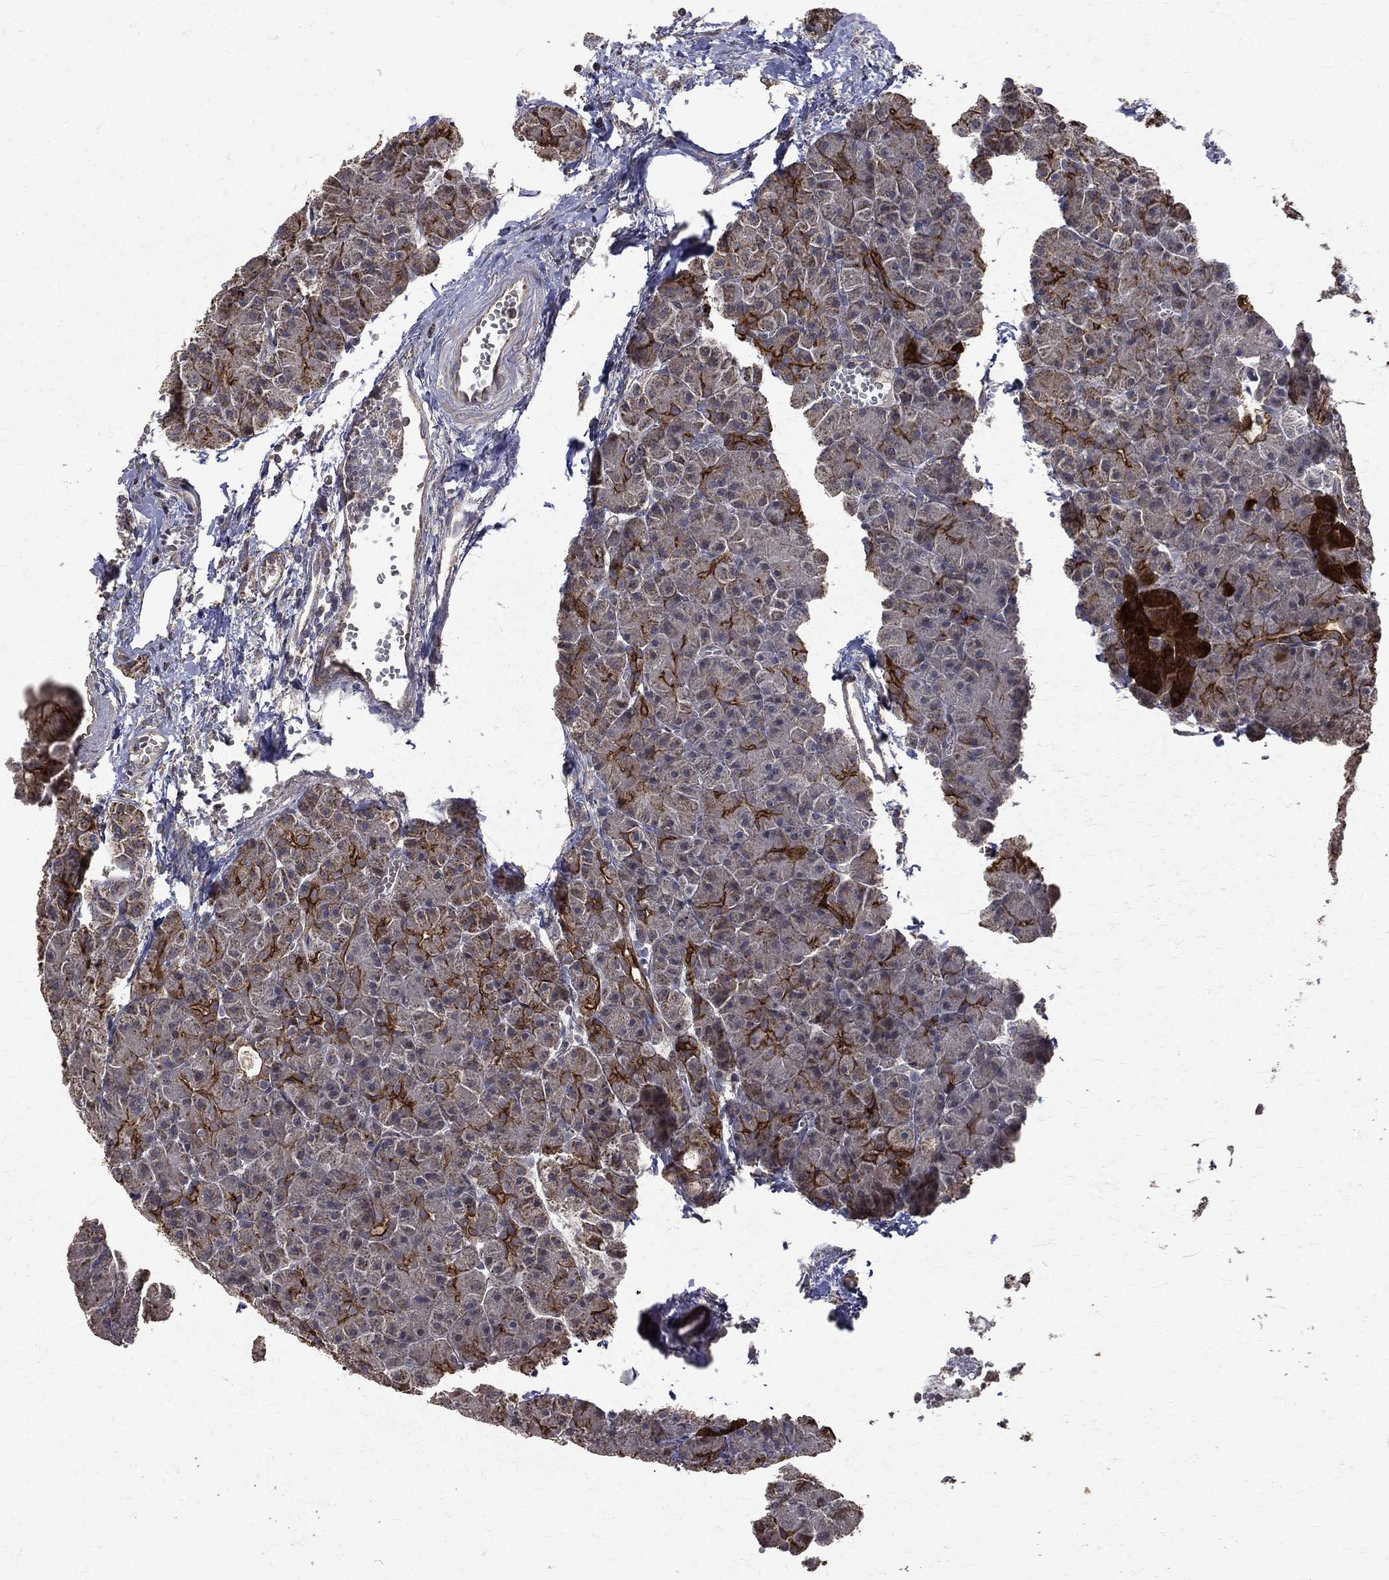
{"staining": {"intensity": "strong", "quantity": "<25%", "location": "cytoplasmic/membranous"}, "tissue": "pancreas", "cell_type": "Exocrine glandular cells", "image_type": "normal", "snomed": [{"axis": "morphology", "description": "Normal tissue, NOS"}, {"axis": "topography", "description": "Pancreas"}], "caption": "Pancreas stained with IHC demonstrates strong cytoplasmic/membranous positivity in about <25% of exocrine glandular cells.", "gene": "RPGR", "patient": {"sex": "male", "age": 61}}